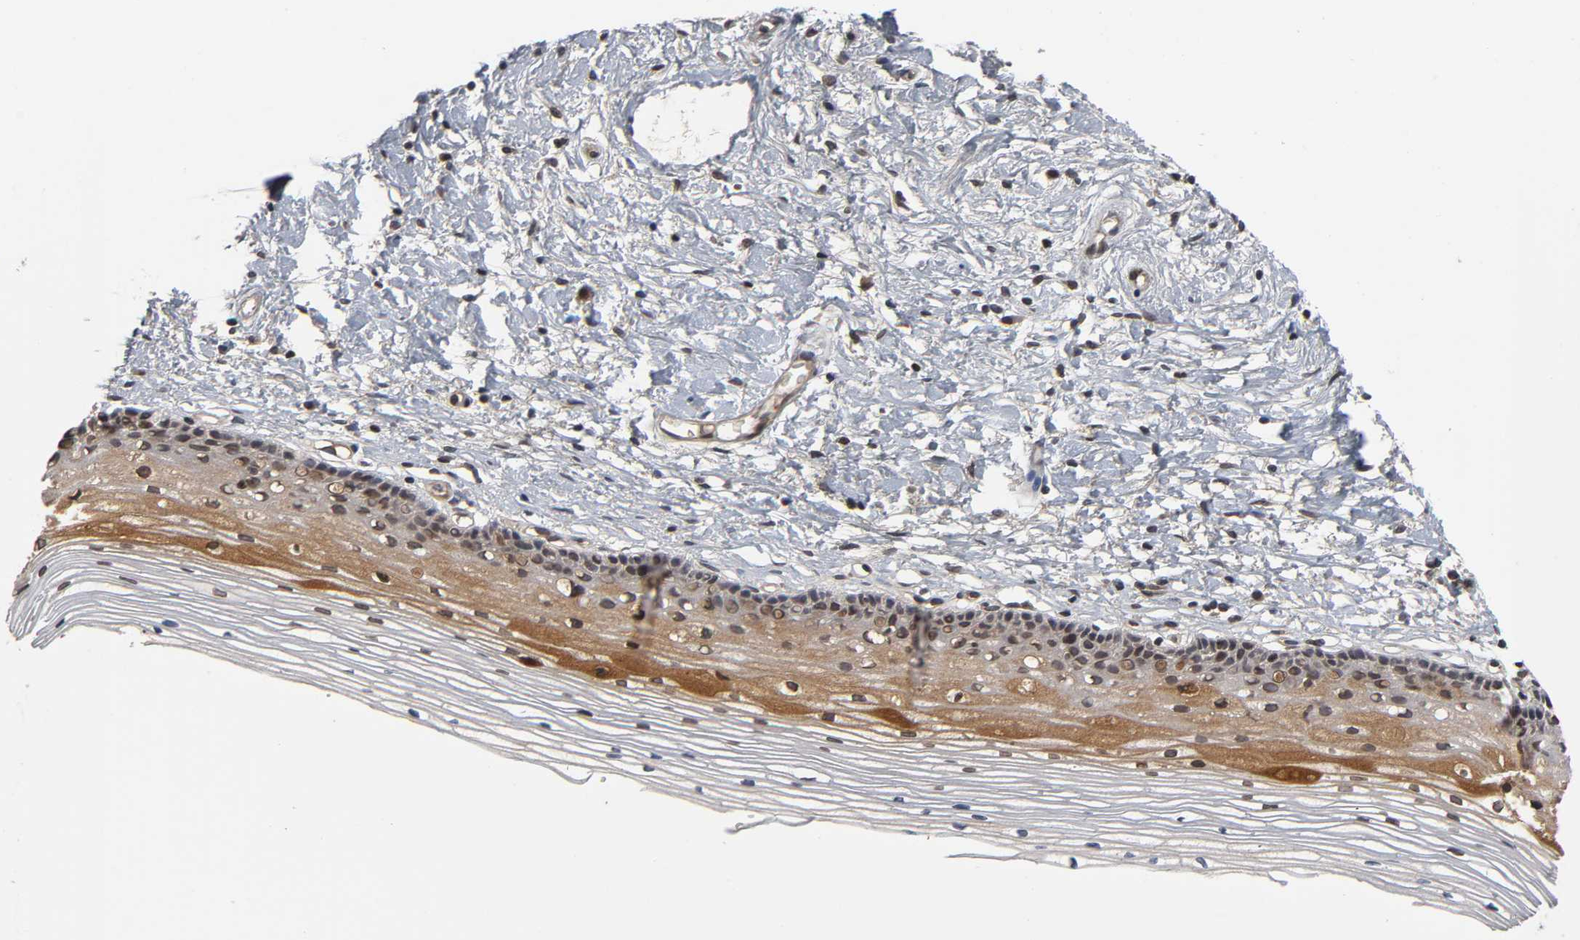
{"staining": {"intensity": "moderate", "quantity": ">75%", "location": "cytoplasmic/membranous,nuclear"}, "tissue": "cervix", "cell_type": "Glandular cells", "image_type": "normal", "snomed": [{"axis": "morphology", "description": "Normal tissue, NOS"}, {"axis": "topography", "description": "Cervix"}], "caption": "Immunohistochemical staining of normal cervix shows medium levels of moderate cytoplasmic/membranous,nuclear expression in approximately >75% of glandular cells. (brown staining indicates protein expression, while blue staining denotes nuclei).", "gene": "CPN2", "patient": {"sex": "female", "age": 77}}